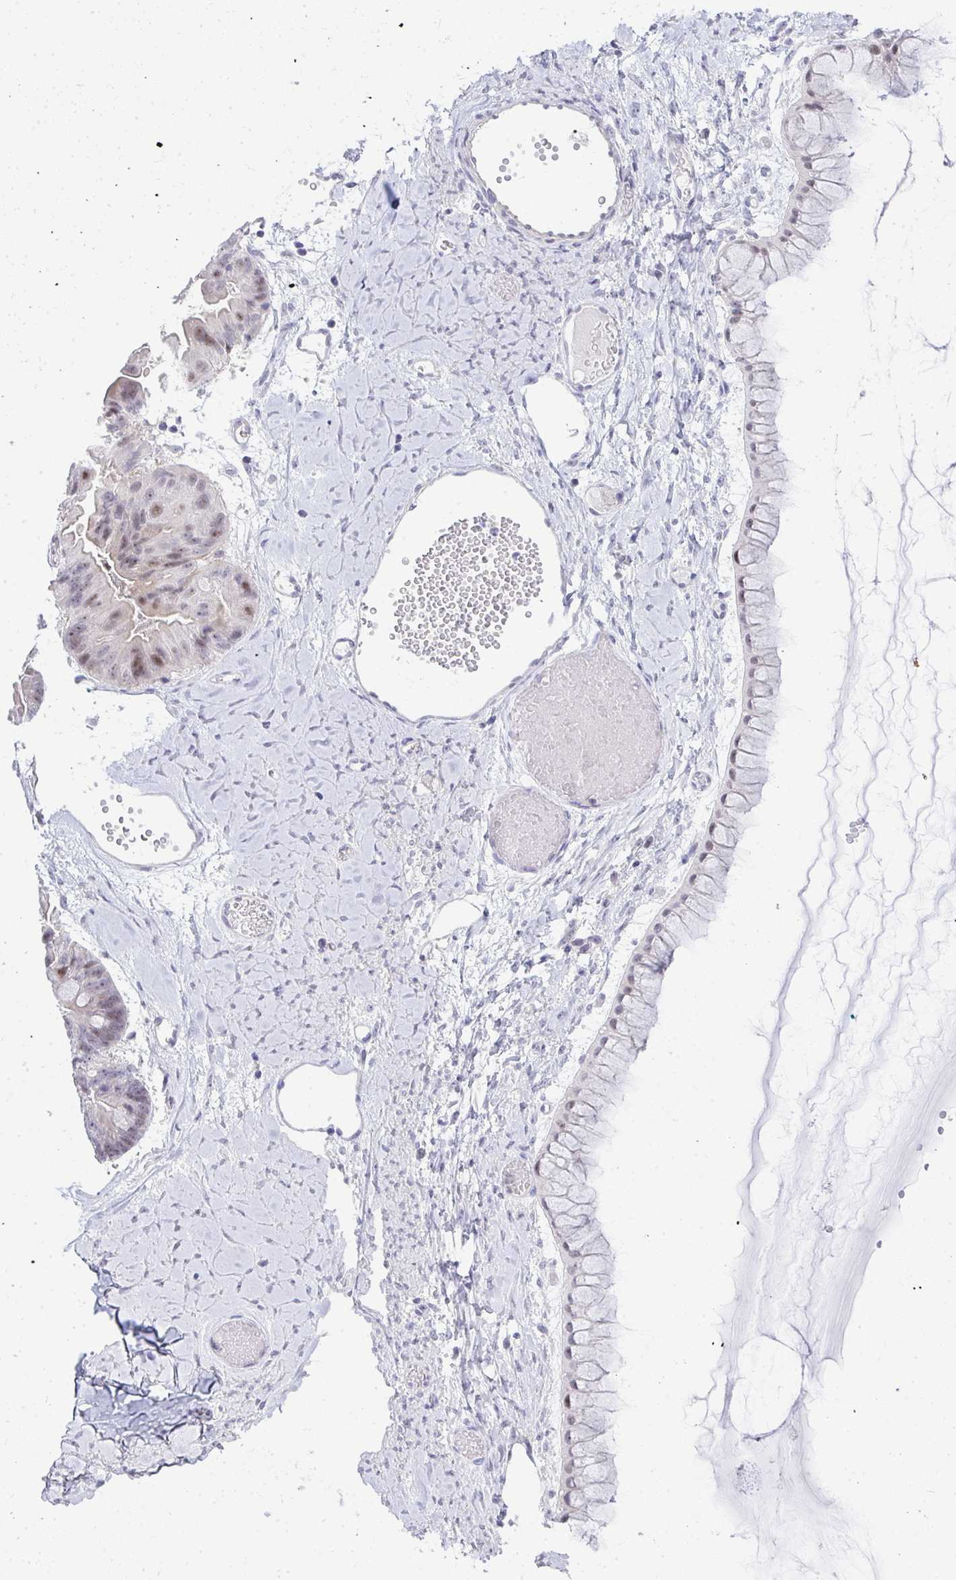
{"staining": {"intensity": "weak", "quantity": "<25%", "location": "nuclear"}, "tissue": "ovarian cancer", "cell_type": "Tumor cells", "image_type": "cancer", "snomed": [{"axis": "morphology", "description": "Cystadenocarcinoma, mucinous, NOS"}, {"axis": "topography", "description": "Ovary"}], "caption": "Ovarian cancer was stained to show a protein in brown. There is no significant staining in tumor cells.", "gene": "EID3", "patient": {"sex": "female", "age": 61}}